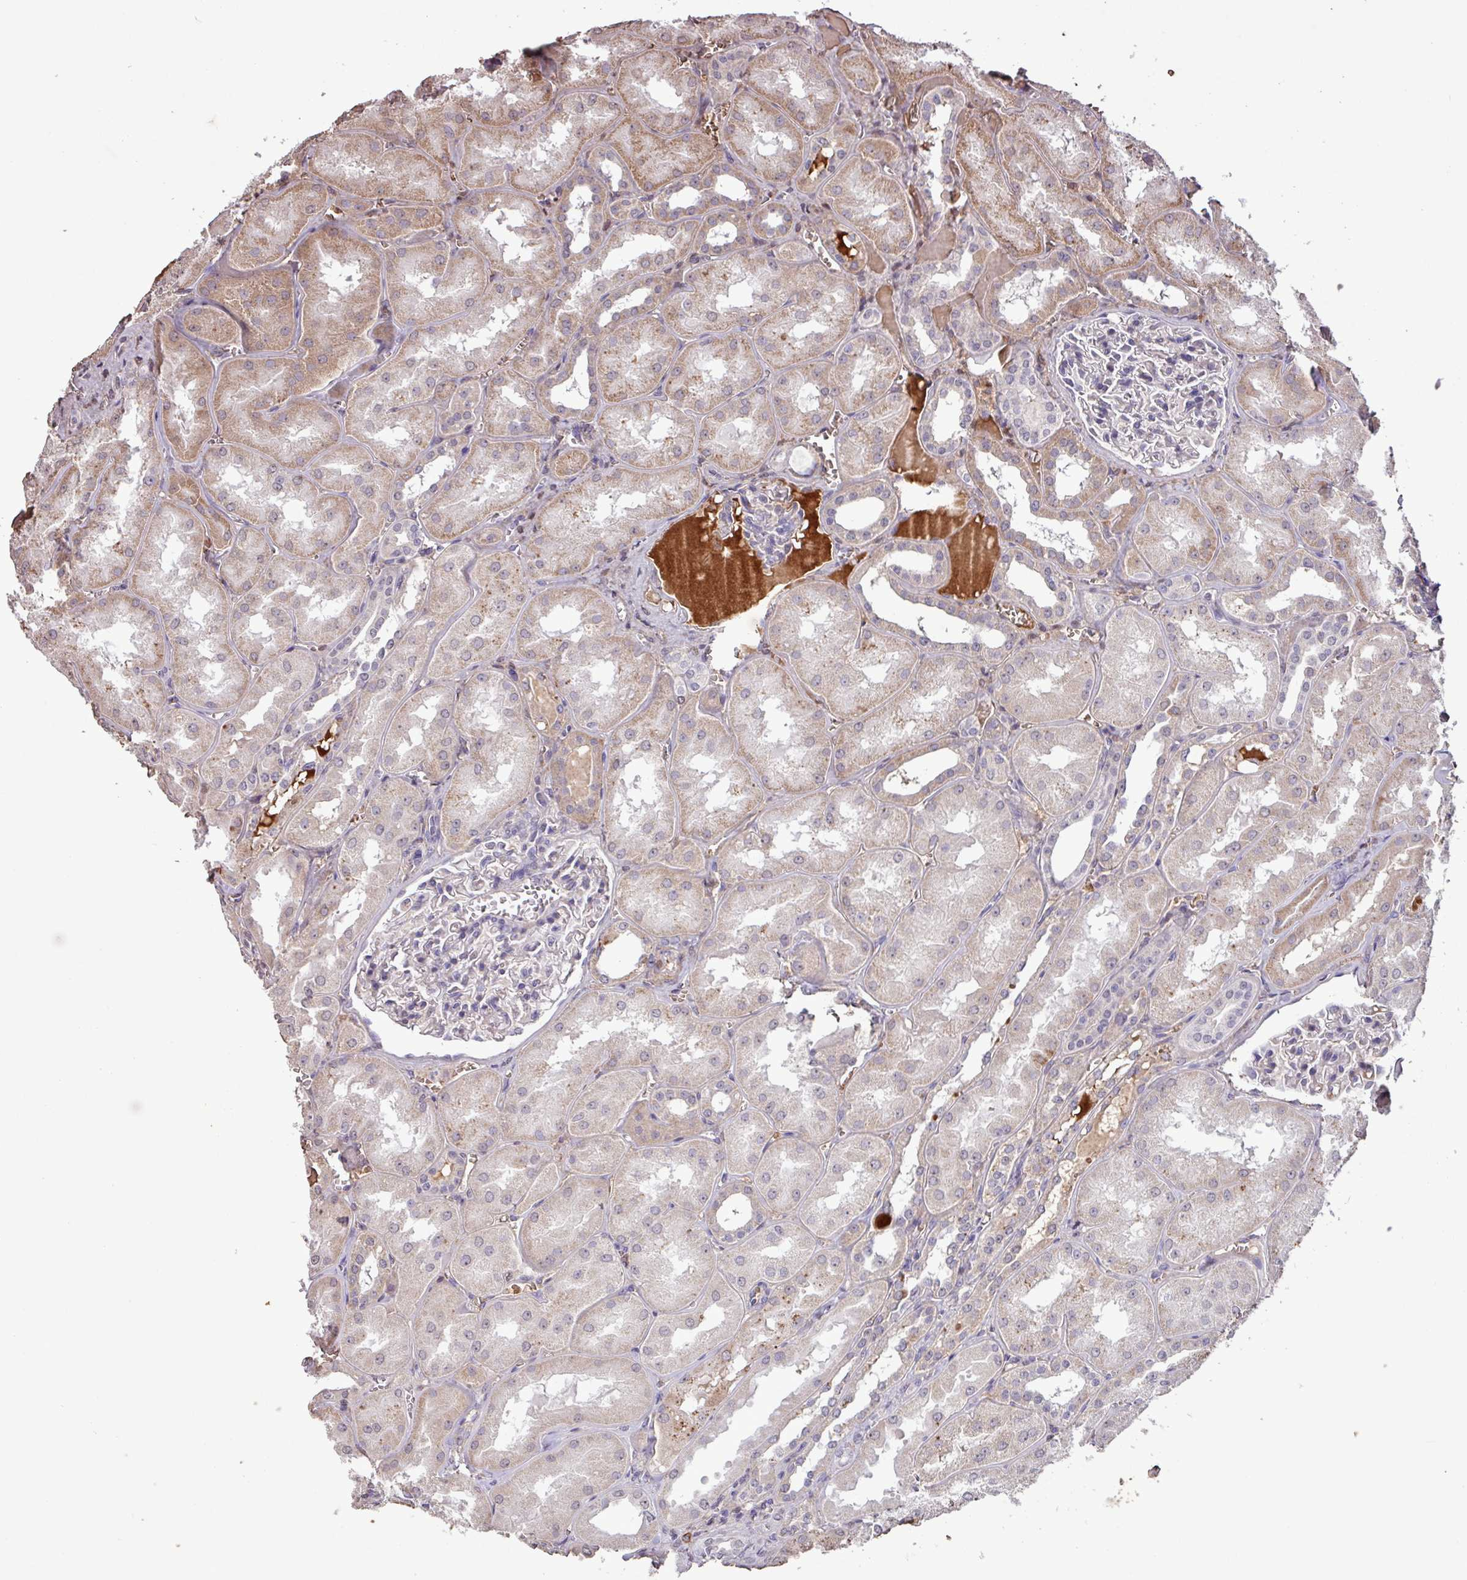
{"staining": {"intensity": "negative", "quantity": "none", "location": "none"}, "tissue": "kidney", "cell_type": "Cells in glomeruli", "image_type": "normal", "snomed": [{"axis": "morphology", "description": "Normal tissue, NOS"}, {"axis": "topography", "description": "Kidney"}], "caption": "High magnification brightfield microscopy of benign kidney stained with DAB (brown) and counterstained with hematoxylin (blue): cells in glomeruli show no significant positivity.", "gene": "L3MBTL3", "patient": {"sex": "male", "age": 61}}